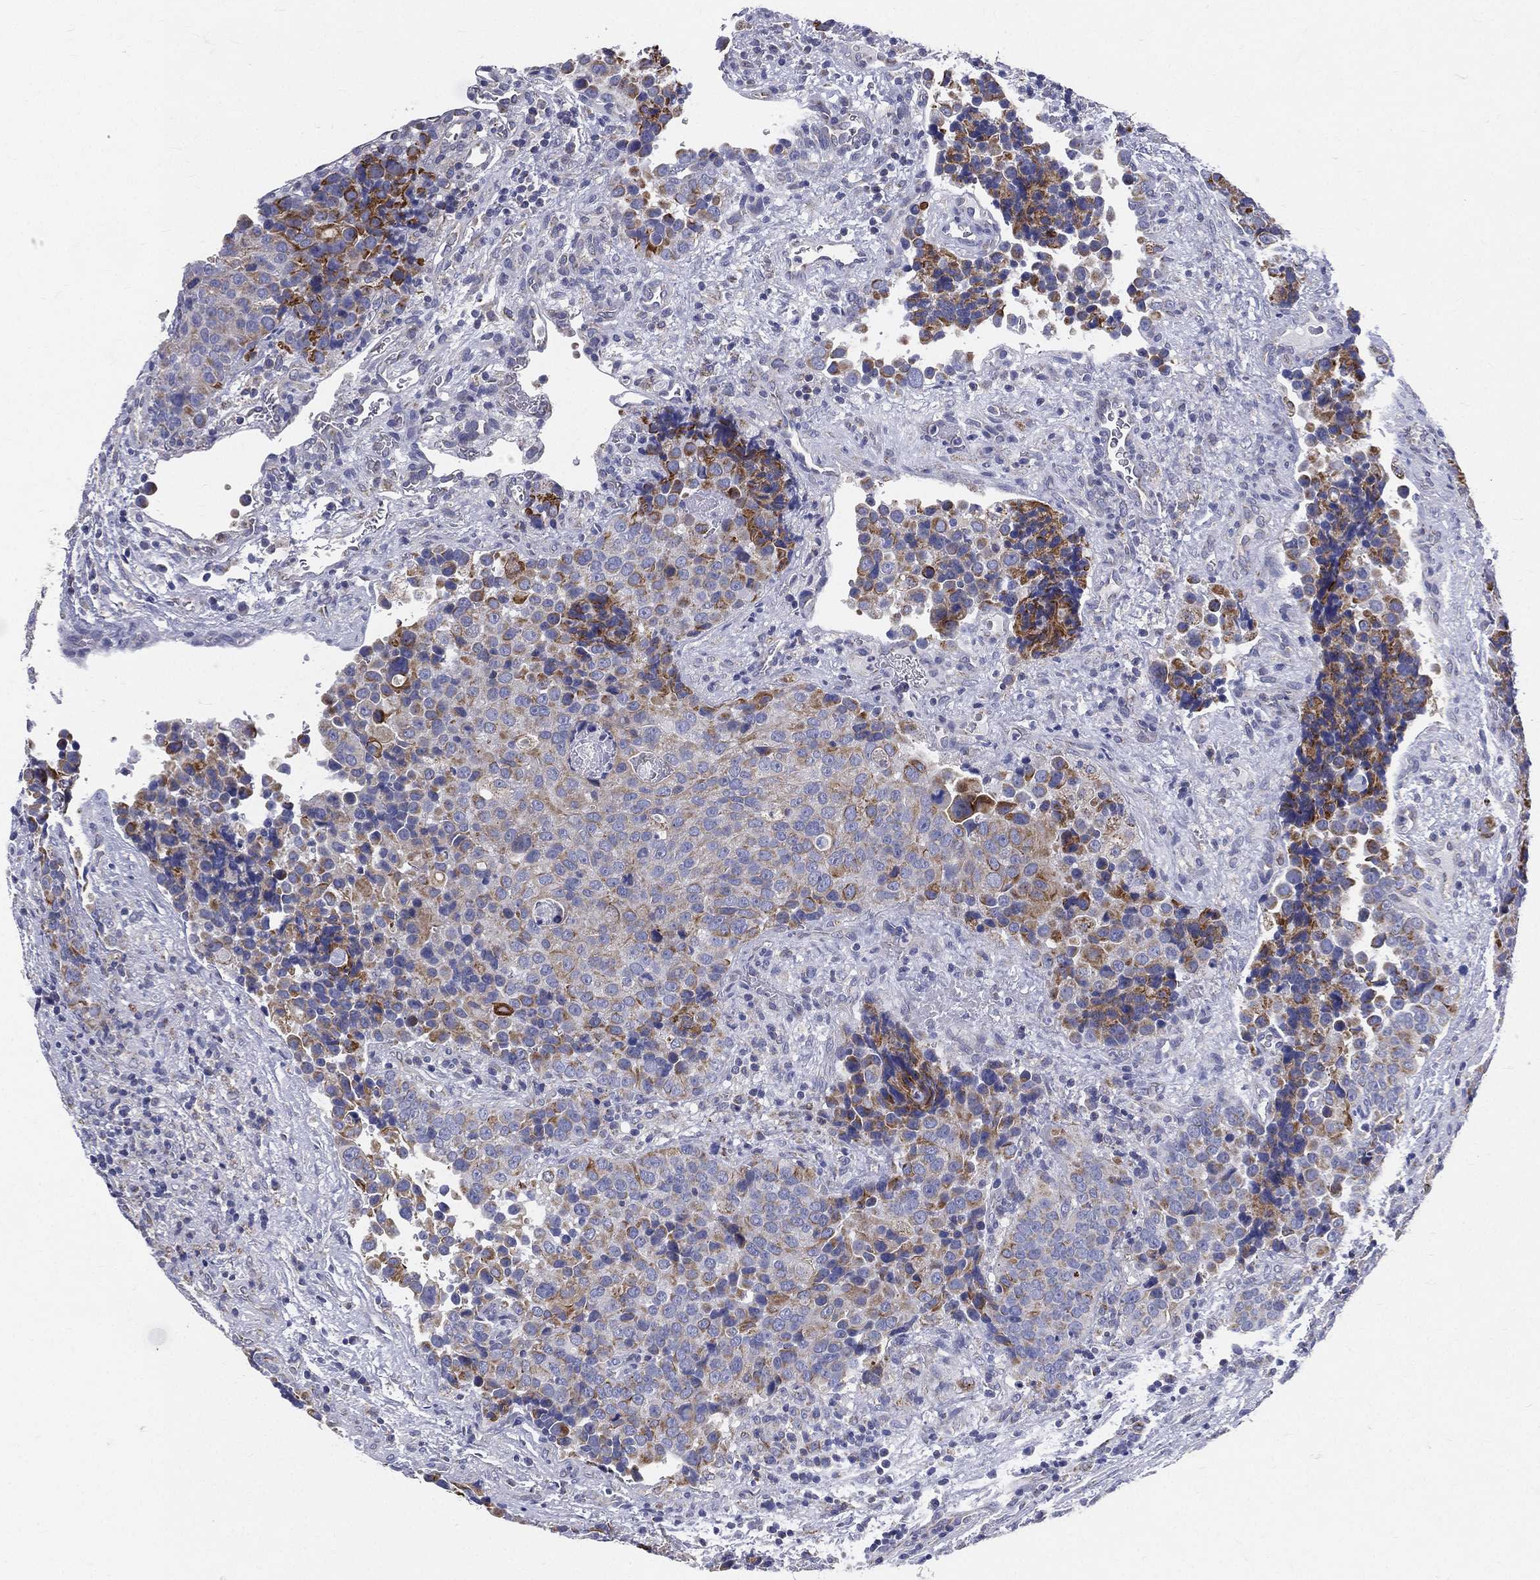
{"staining": {"intensity": "strong", "quantity": "<25%", "location": "cytoplasmic/membranous"}, "tissue": "urothelial cancer", "cell_type": "Tumor cells", "image_type": "cancer", "snomed": [{"axis": "morphology", "description": "Urothelial carcinoma, NOS"}, {"axis": "topography", "description": "Urinary bladder"}], "caption": "This is a photomicrograph of IHC staining of transitional cell carcinoma, which shows strong expression in the cytoplasmic/membranous of tumor cells.", "gene": "PWWP3A", "patient": {"sex": "male", "age": 52}}